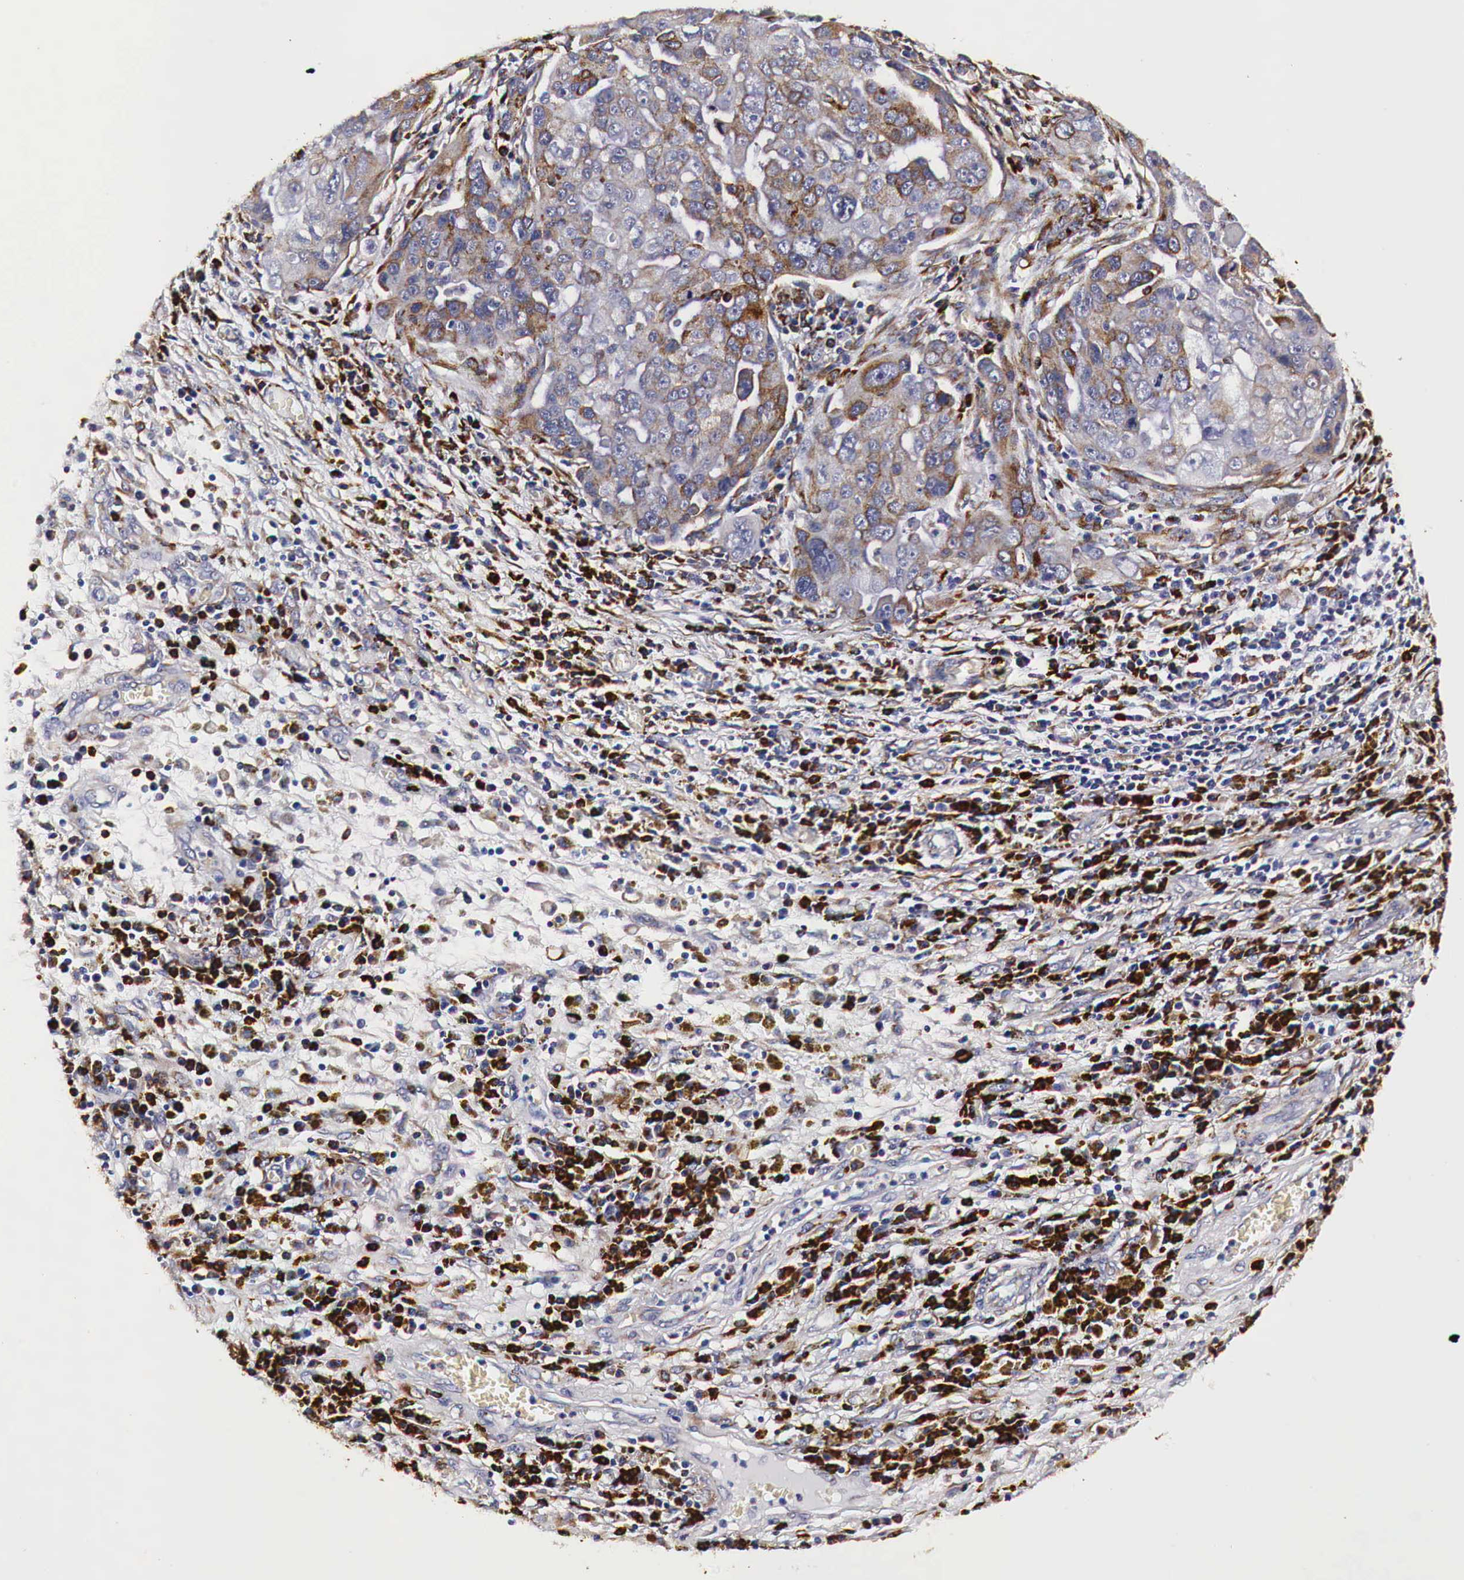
{"staining": {"intensity": "moderate", "quantity": "25%-75%", "location": "cytoplasmic/membranous"}, "tissue": "ovarian cancer", "cell_type": "Tumor cells", "image_type": "cancer", "snomed": [{"axis": "morphology", "description": "Carcinoma, endometroid"}, {"axis": "topography", "description": "Ovary"}], "caption": "The immunohistochemical stain highlights moderate cytoplasmic/membranous staining in tumor cells of ovarian cancer tissue.", "gene": "CKAP4", "patient": {"sex": "female", "age": 75}}